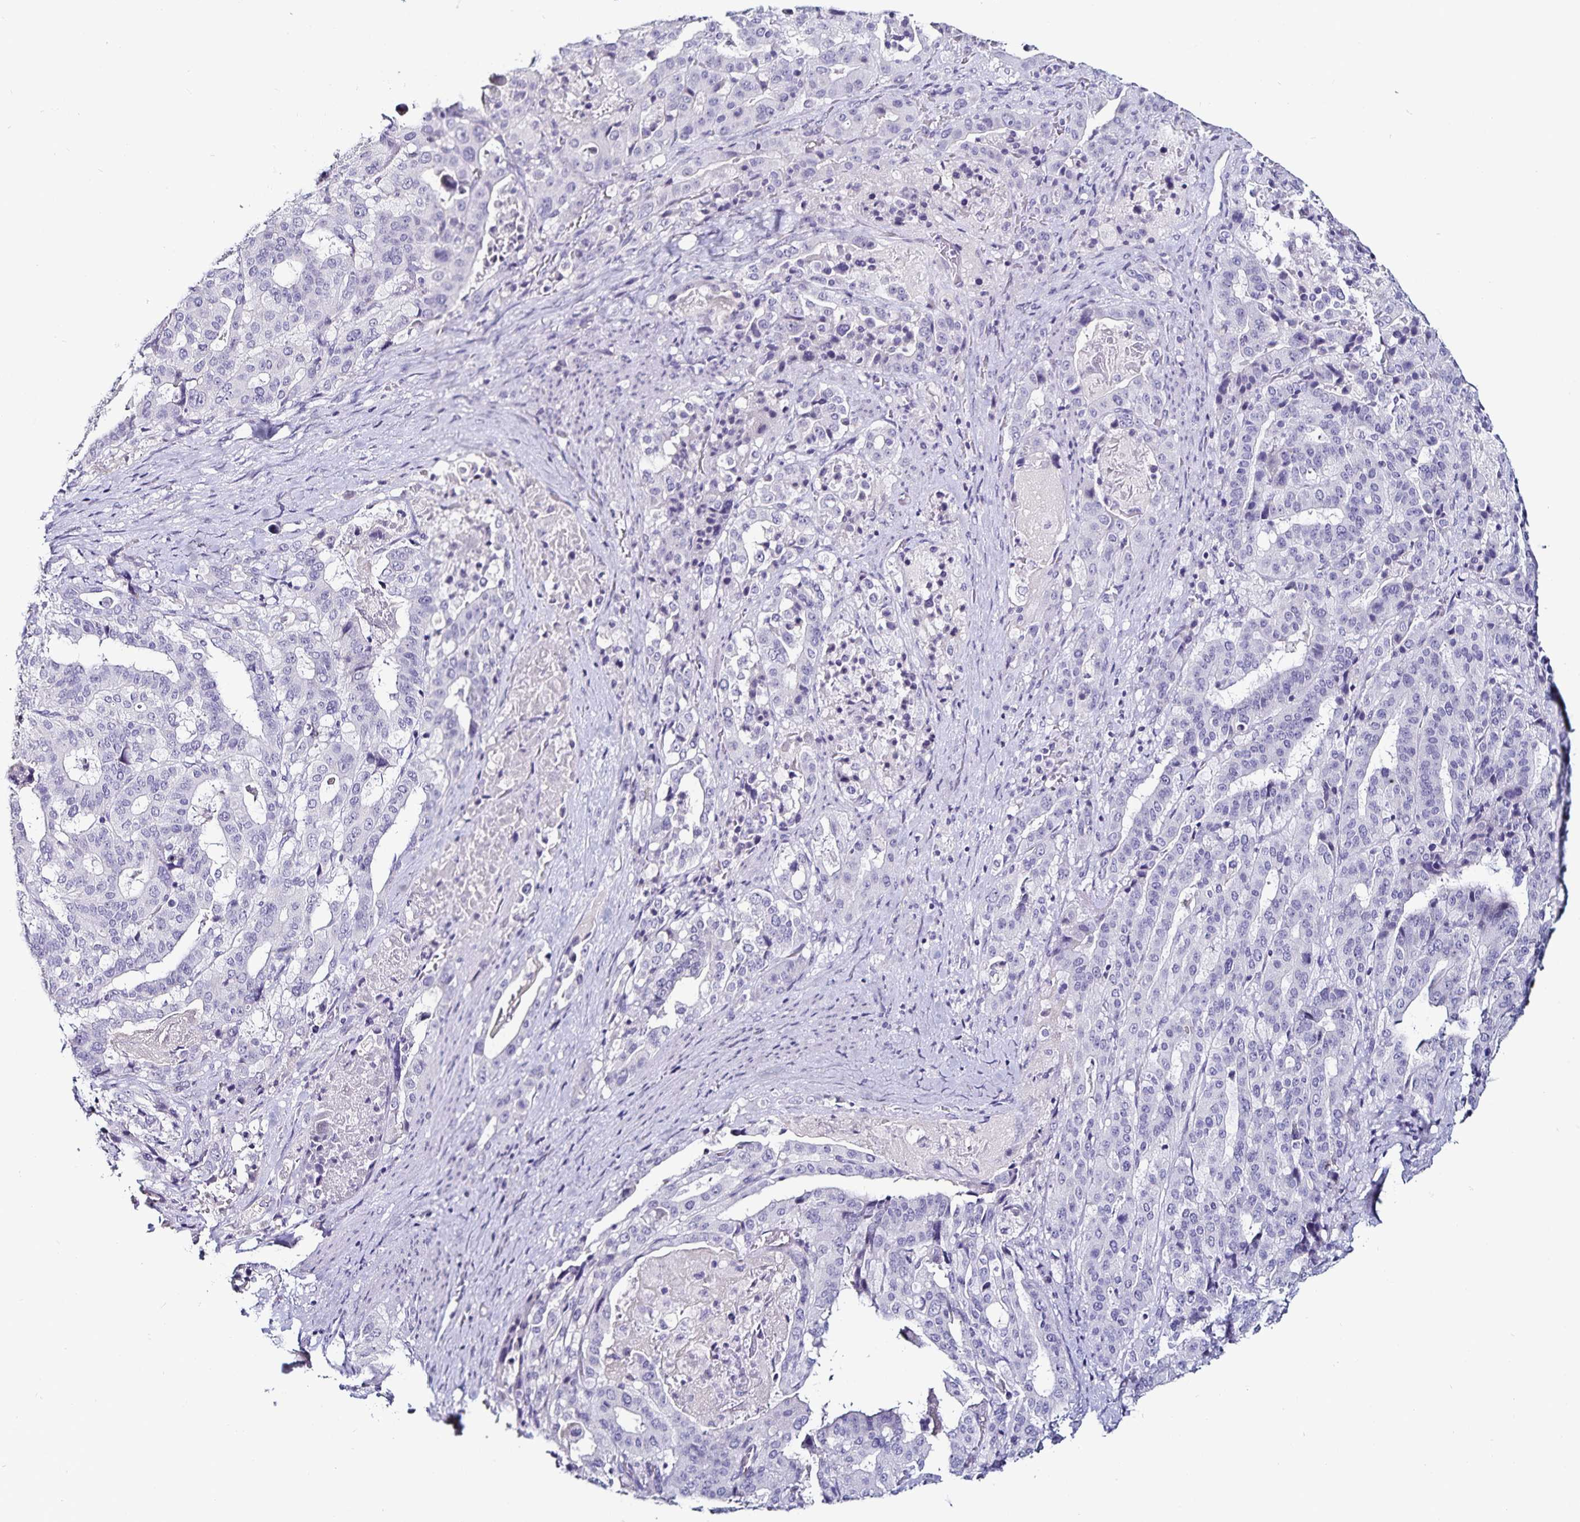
{"staining": {"intensity": "negative", "quantity": "none", "location": "none"}, "tissue": "stomach cancer", "cell_type": "Tumor cells", "image_type": "cancer", "snomed": [{"axis": "morphology", "description": "Adenocarcinoma, NOS"}, {"axis": "topography", "description": "Stomach"}], "caption": "Immunohistochemical staining of stomach cancer (adenocarcinoma) displays no significant staining in tumor cells.", "gene": "TSPAN7", "patient": {"sex": "male", "age": 48}}